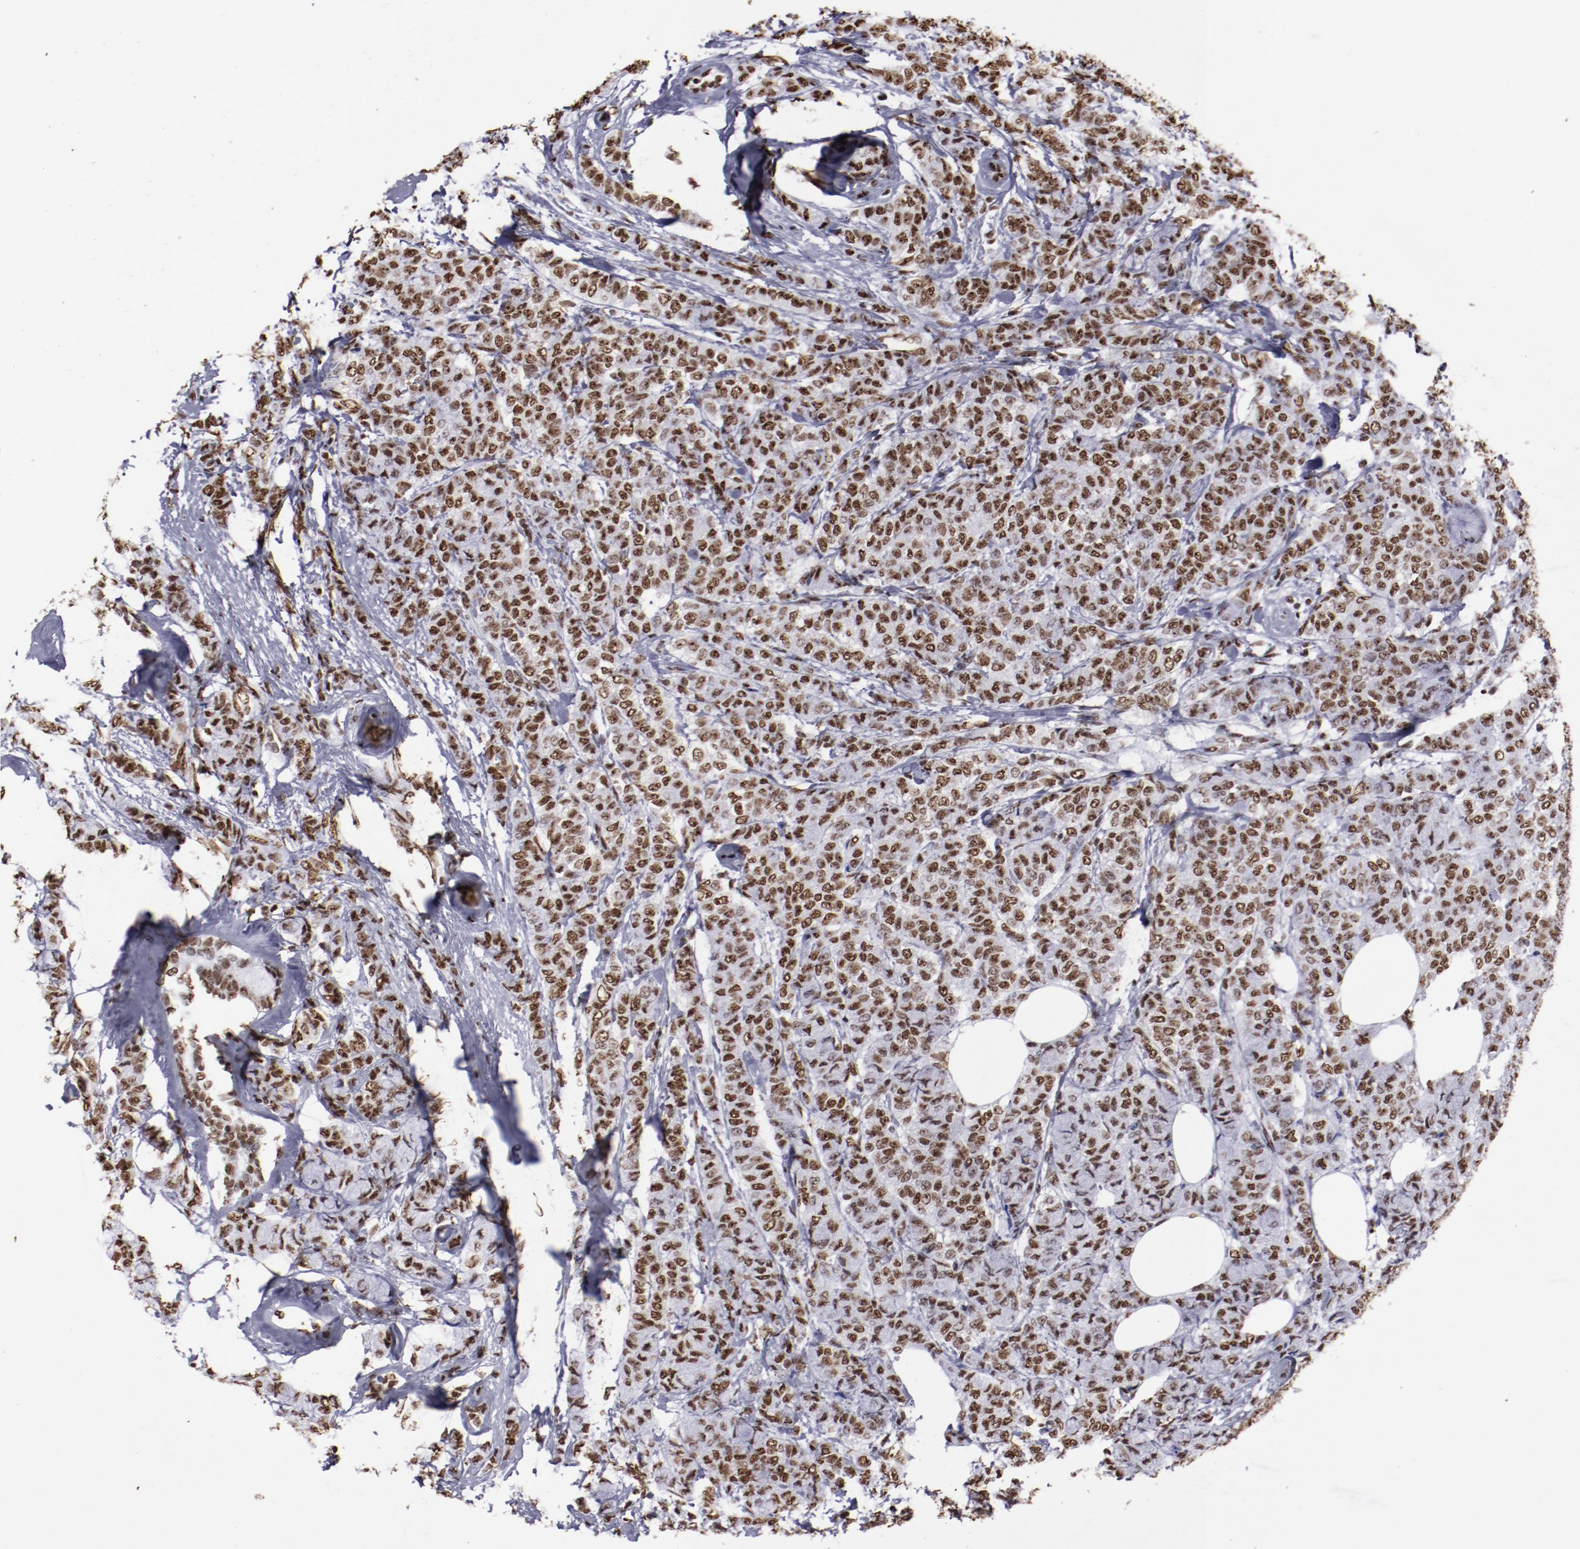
{"staining": {"intensity": "strong", "quantity": ">75%", "location": "nuclear"}, "tissue": "breast cancer", "cell_type": "Tumor cells", "image_type": "cancer", "snomed": [{"axis": "morphology", "description": "Lobular carcinoma"}, {"axis": "topography", "description": "Breast"}], "caption": "Brown immunohistochemical staining in lobular carcinoma (breast) displays strong nuclear expression in approximately >75% of tumor cells.", "gene": "HNRNPA2B1", "patient": {"sex": "female", "age": 60}}